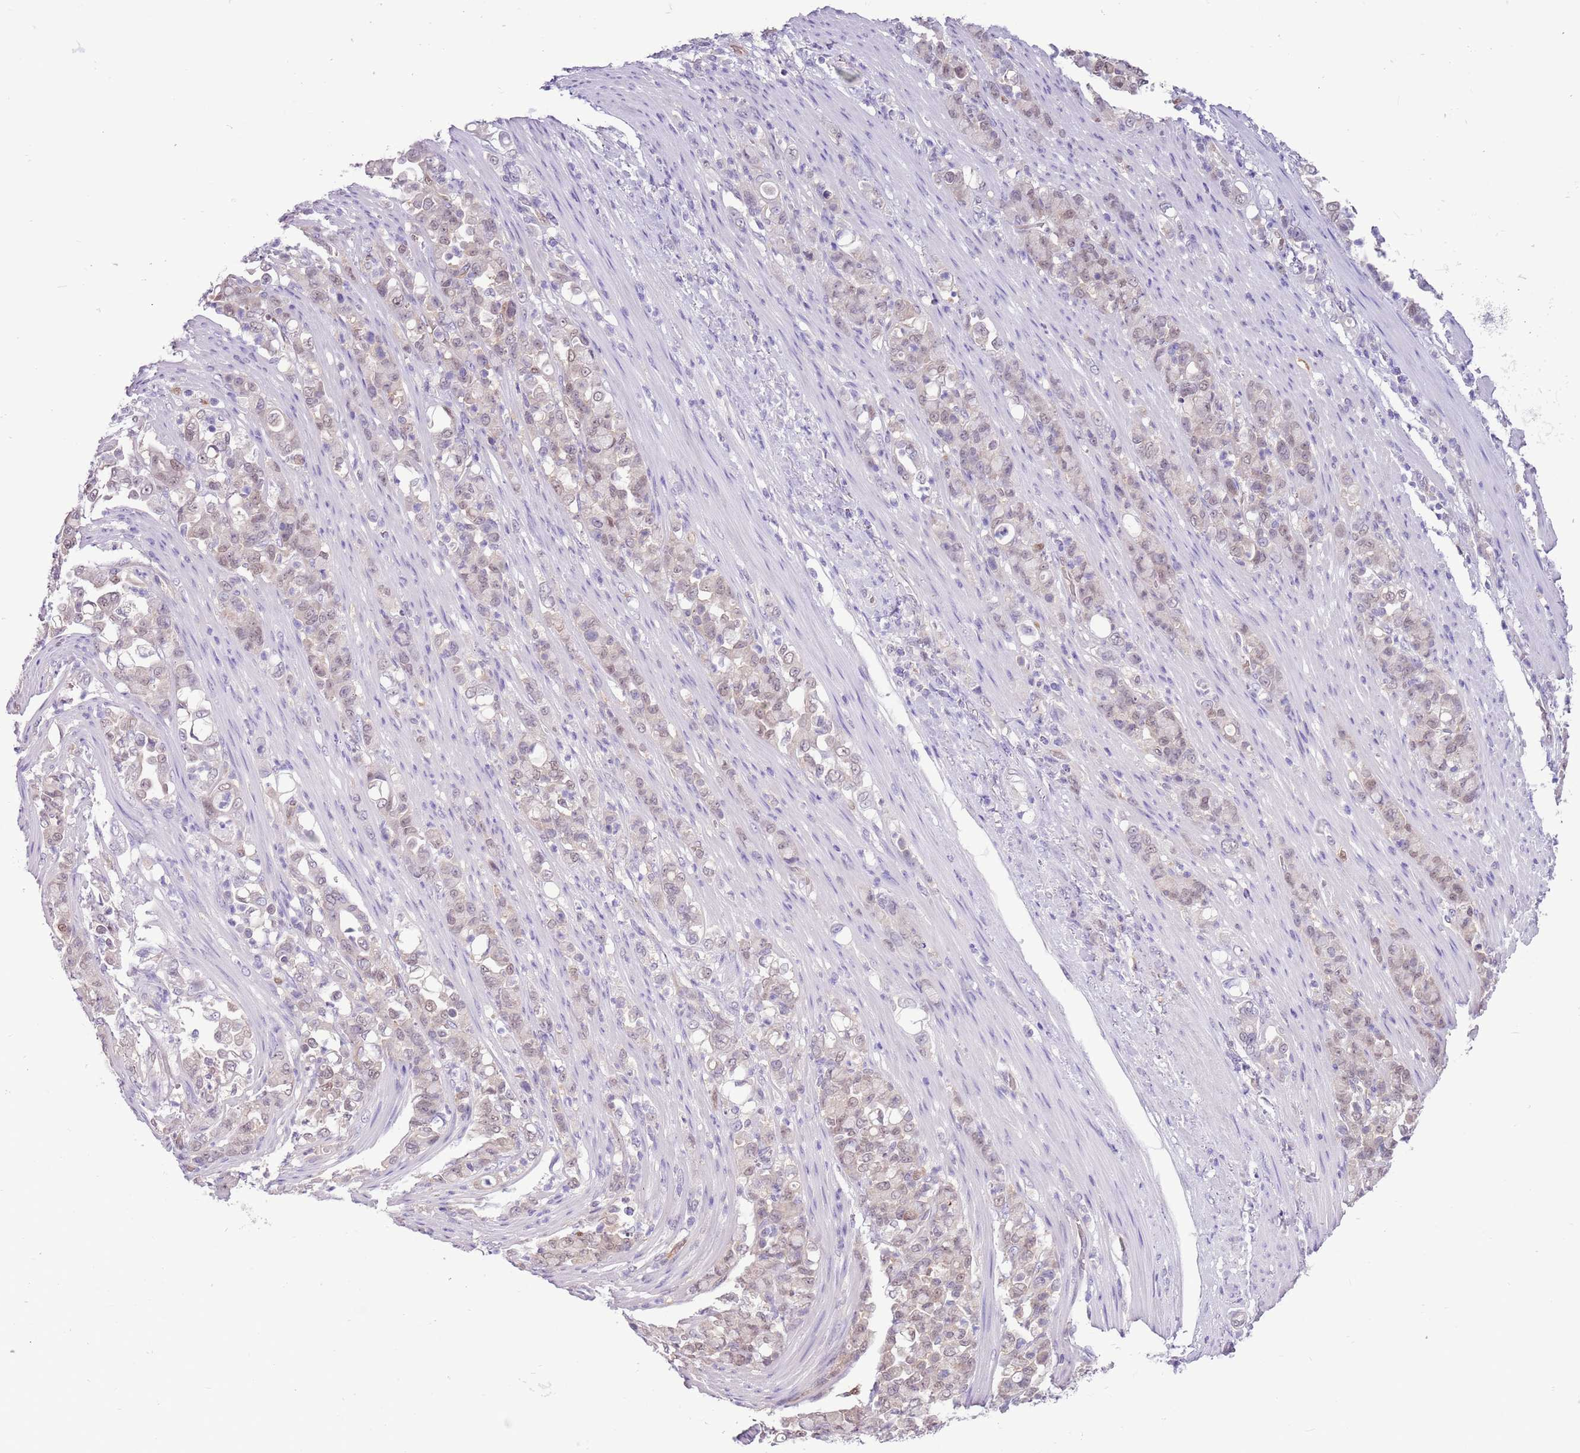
{"staining": {"intensity": "weak", "quantity": "25%-75%", "location": "nuclear"}, "tissue": "stomach cancer", "cell_type": "Tumor cells", "image_type": "cancer", "snomed": [{"axis": "morphology", "description": "Normal tissue, NOS"}, {"axis": "morphology", "description": "Adenocarcinoma, NOS"}, {"axis": "topography", "description": "Stomach"}], "caption": "The image demonstrates a brown stain indicating the presence of a protein in the nuclear of tumor cells in stomach cancer (adenocarcinoma).", "gene": "DDI2", "patient": {"sex": "female", "age": 79}}